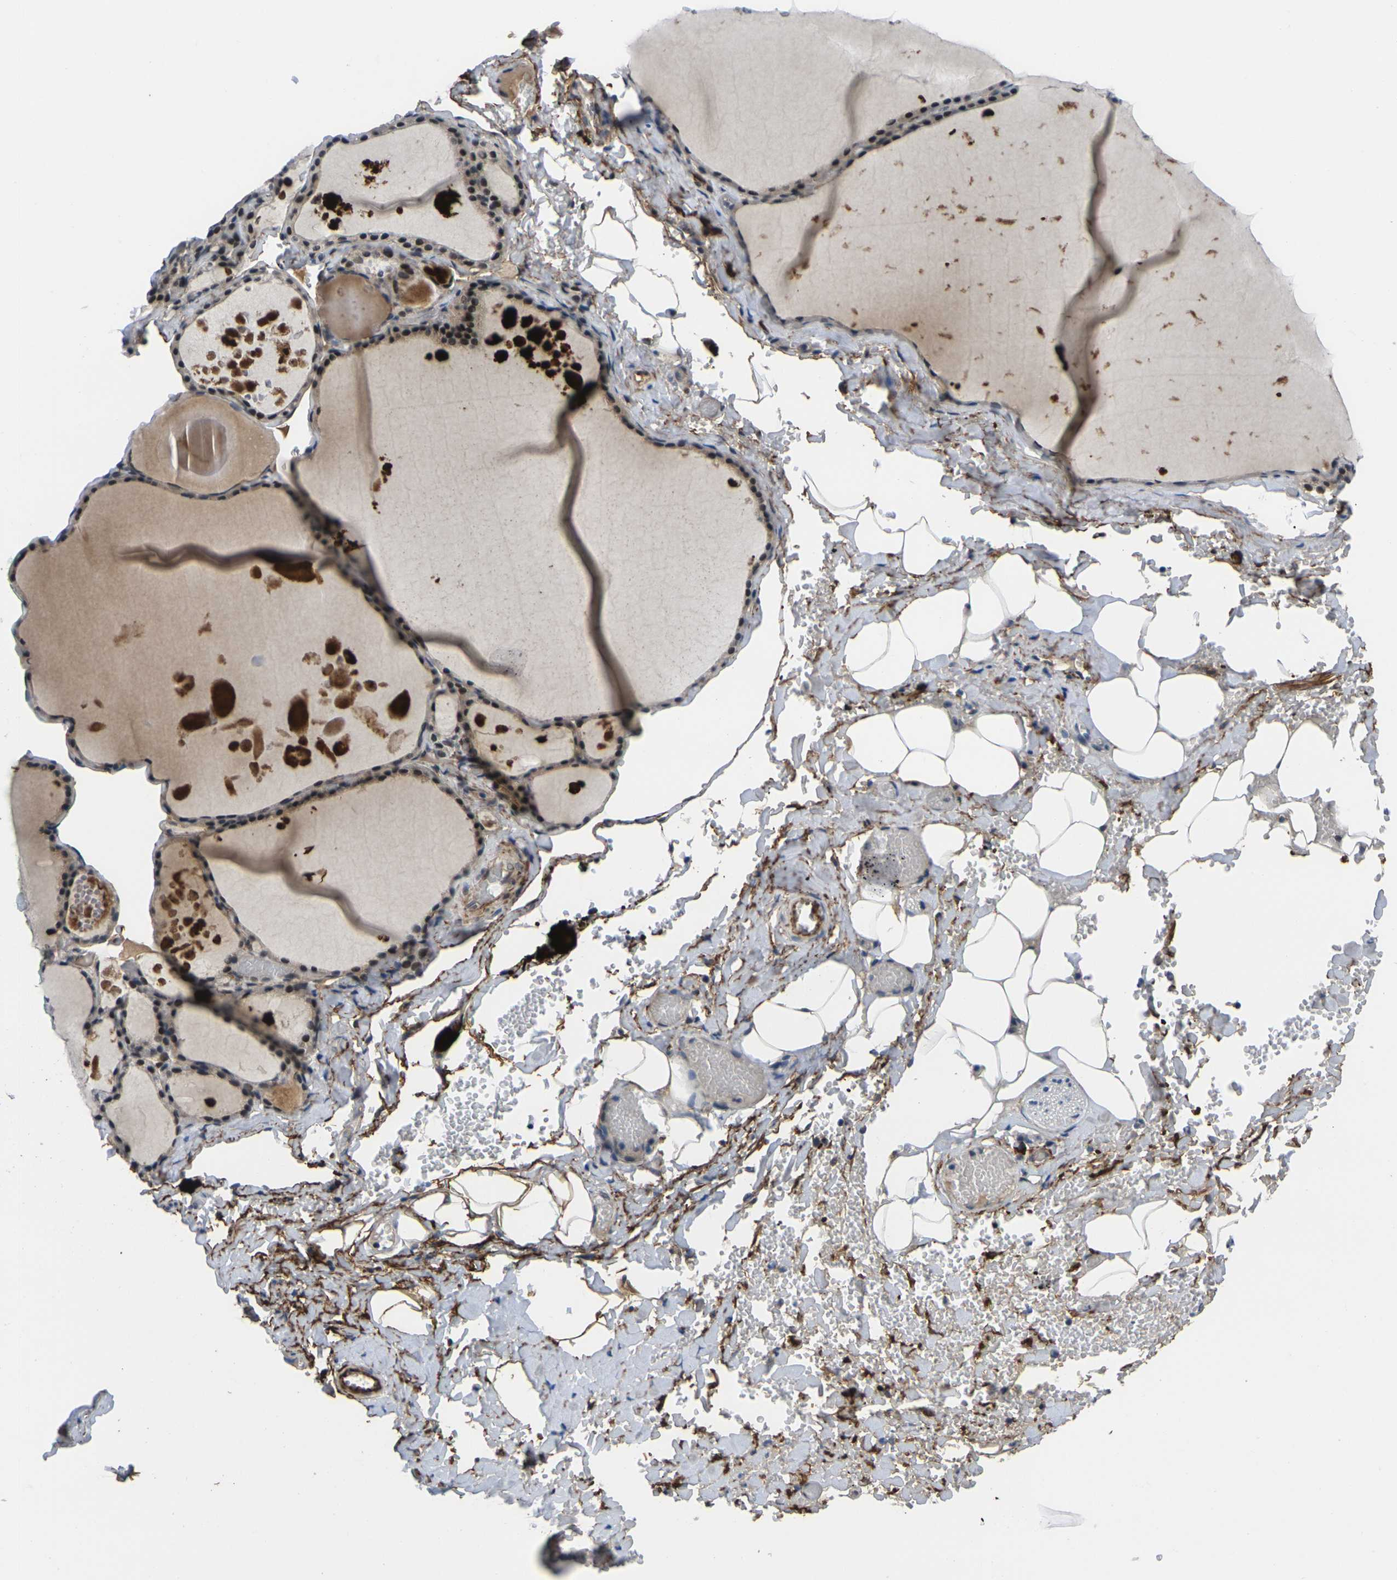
{"staining": {"intensity": "strong", "quantity": ">75%", "location": "nuclear"}, "tissue": "thyroid gland", "cell_type": "Glandular cells", "image_type": "normal", "snomed": [{"axis": "morphology", "description": "Normal tissue, NOS"}, {"axis": "topography", "description": "Thyroid gland"}], "caption": "The histopathology image reveals a brown stain indicating the presence of a protein in the nuclear of glandular cells in thyroid gland. Using DAB (3,3'-diaminobenzidine) (brown) and hematoxylin (blue) stains, captured at high magnification using brightfield microscopy.", "gene": "RBM7", "patient": {"sex": "male", "age": 56}}